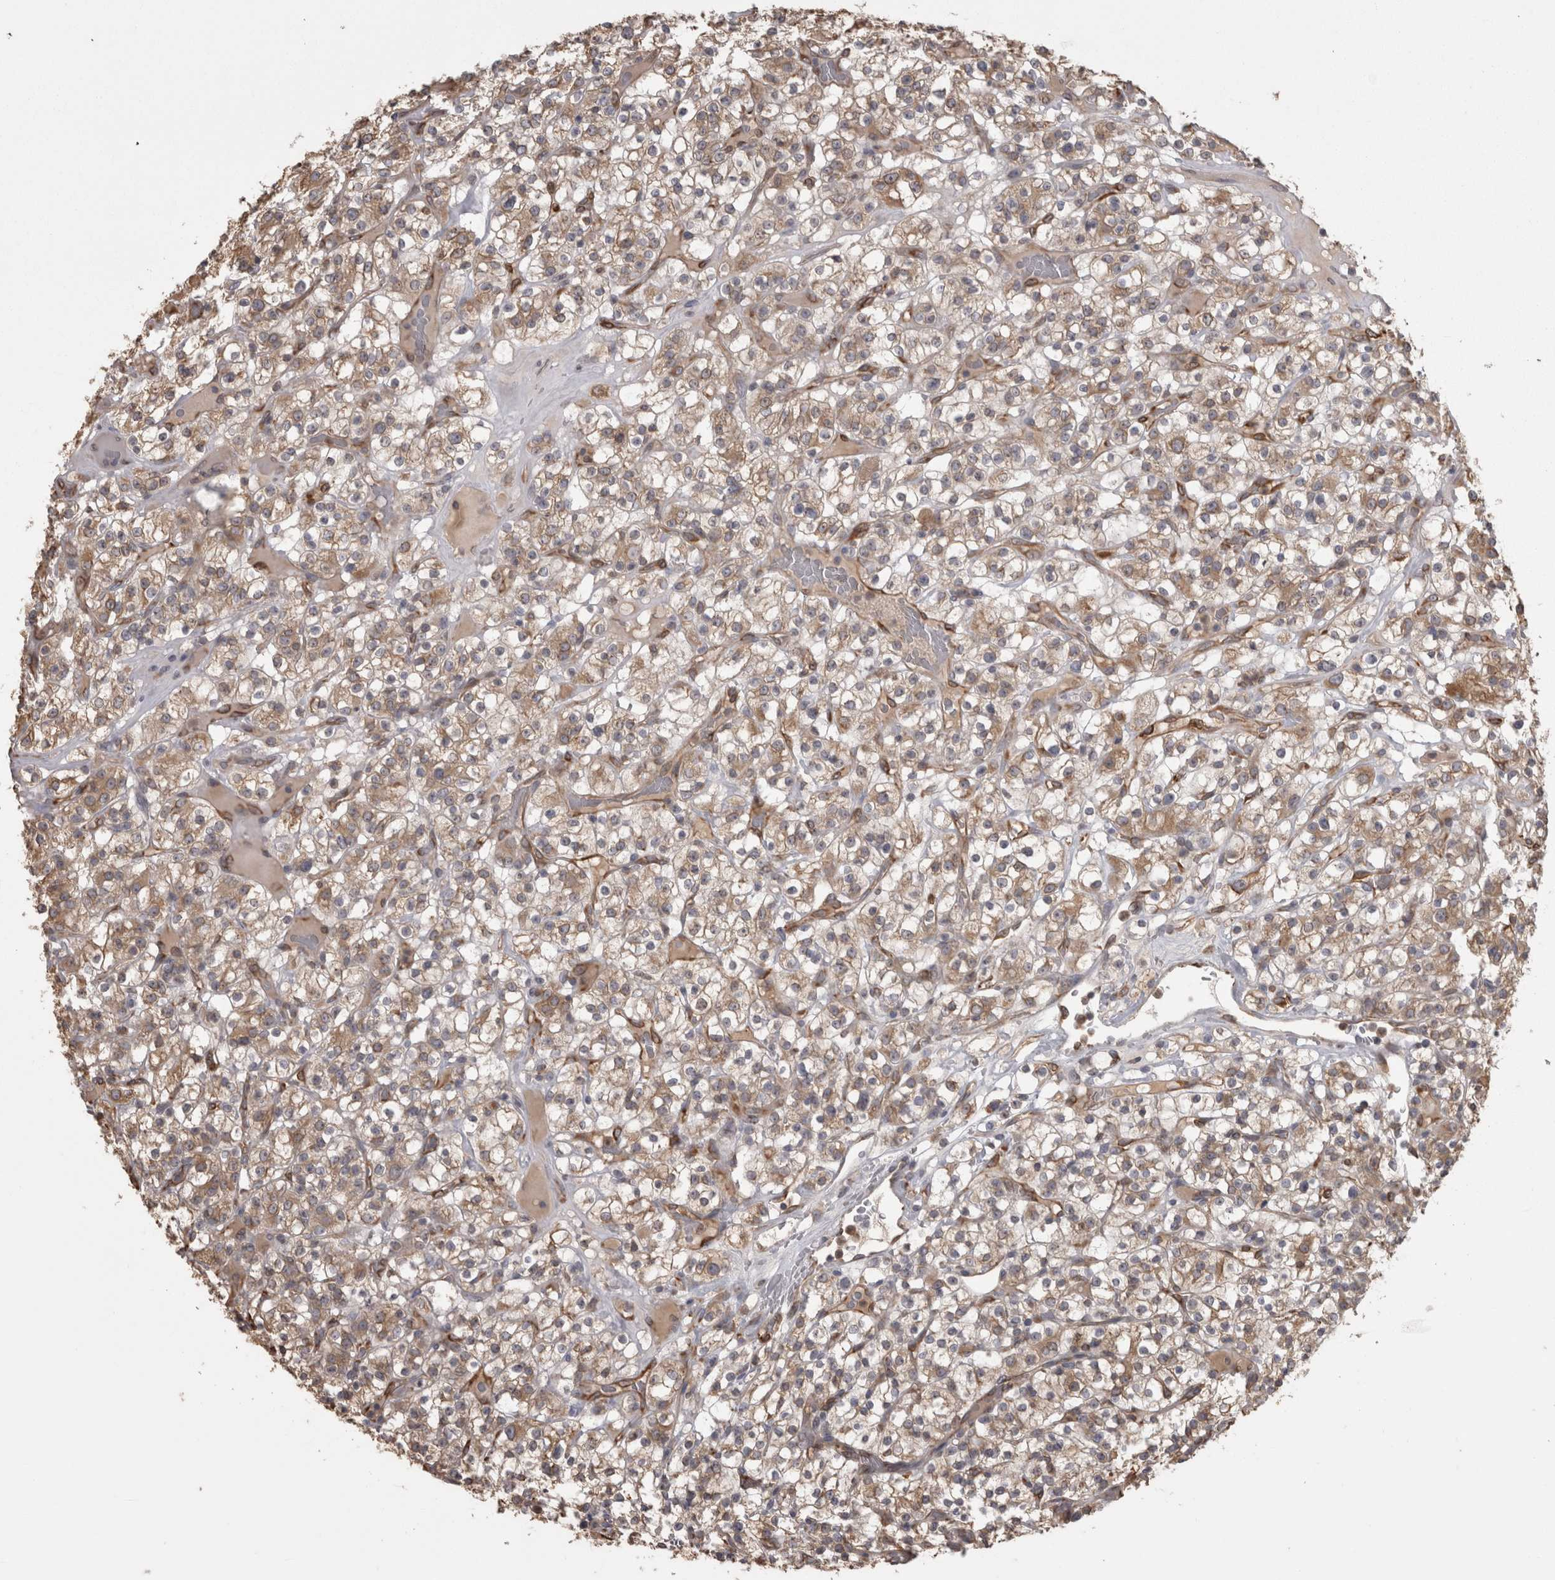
{"staining": {"intensity": "weak", "quantity": ">75%", "location": "cytoplasmic/membranous"}, "tissue": "renal cancer", "cell_type": "Tumor cells", "image_type": "cancer", "snomed": [{"axis": "morphology", "description": "Normal tissue, NOS"}, {"axis": "morphology", "description": "Adenocarcinoma, NOS"}, {"axis": "topography", "description": "Kidney"}], "caption": "This is an image of IHC staining of renal cancer, which shows weak positivity in the cytoplasmic/membranous of tumor cells.", "gene": "PON2", "patient": {"sex": "female", "age": 72}}